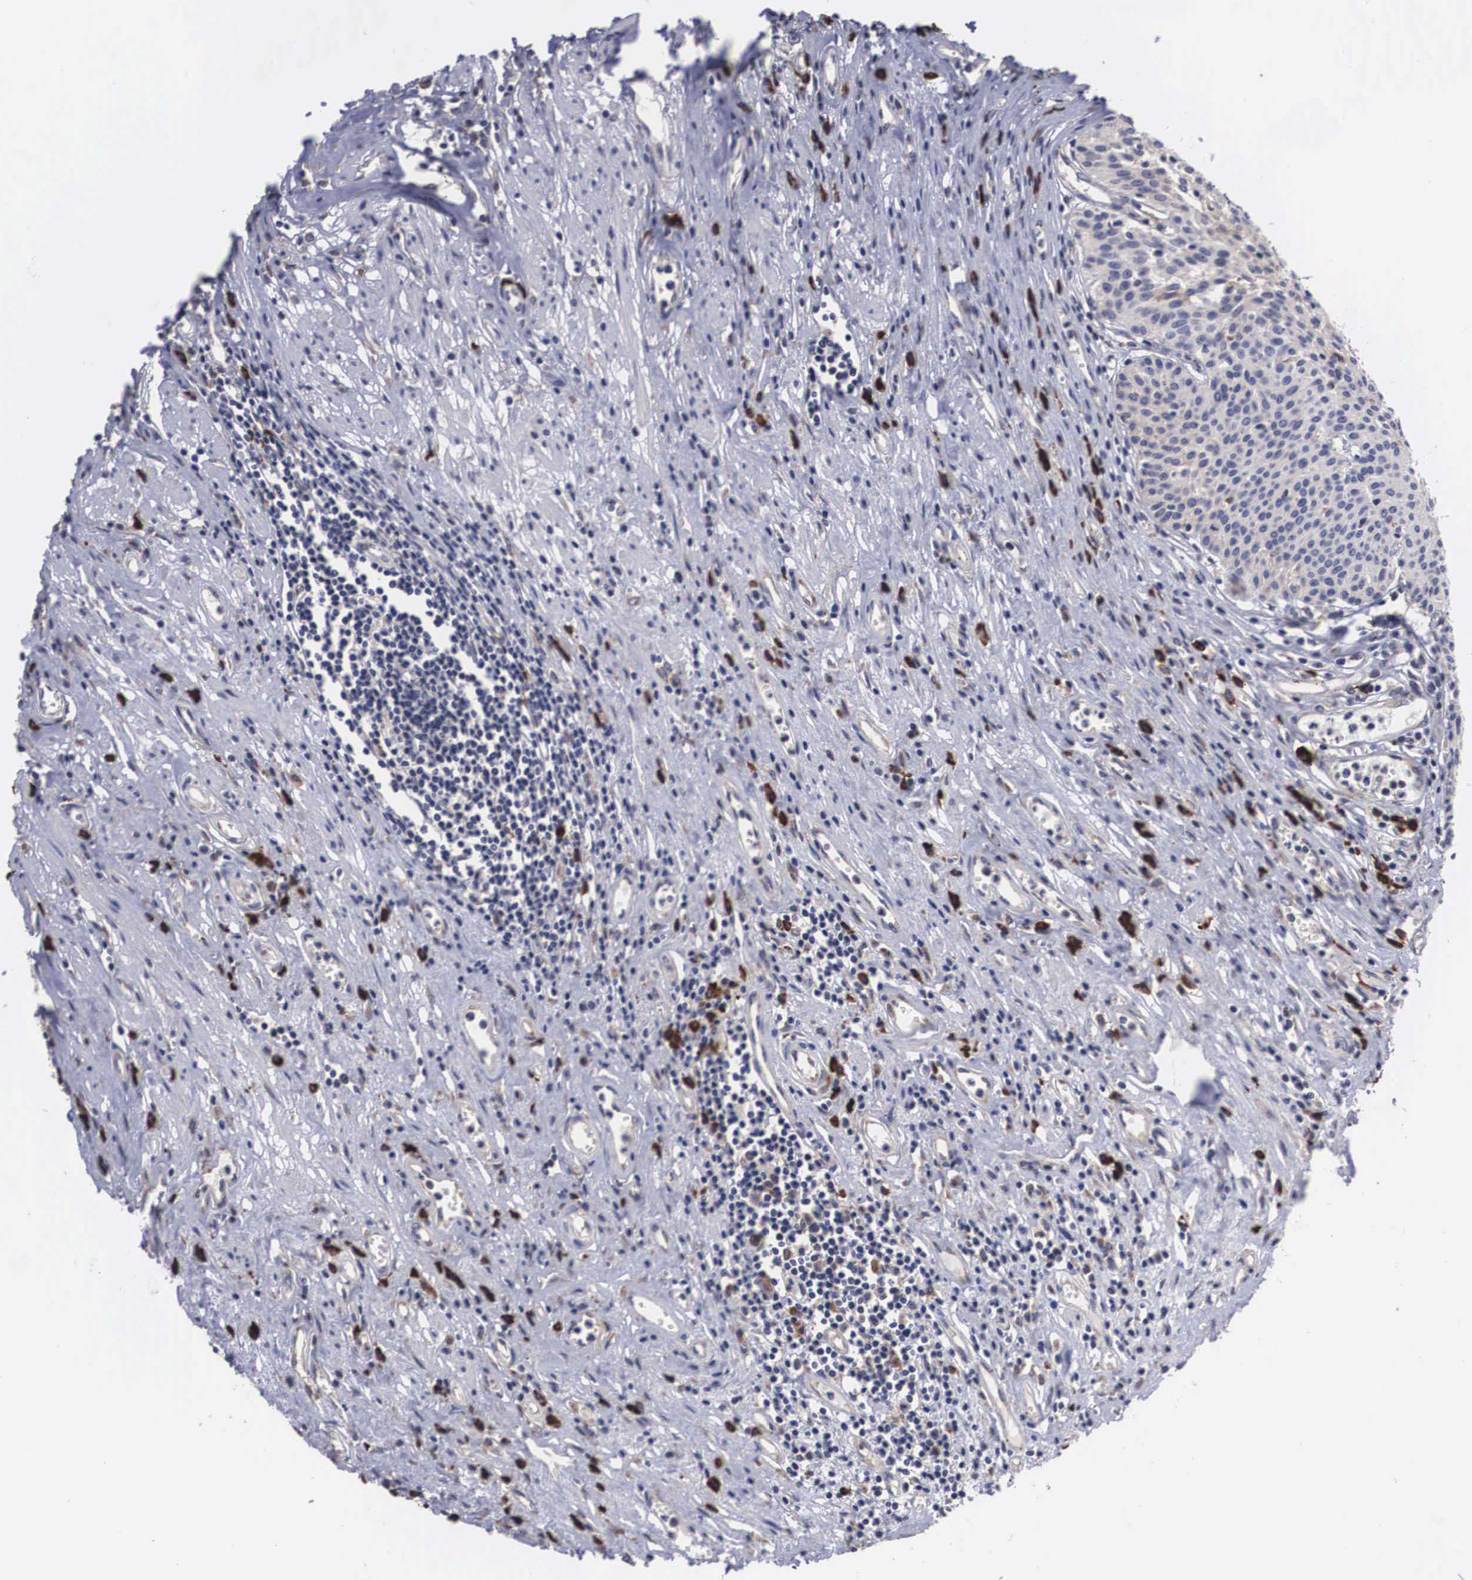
{"staining": {"intensity": "weak", "quantity": "25%-75%", "location": "cytoplasmic/membranous"}, "tissue": "urinary bladder", "cell_type": "Urothelial cells", "image_type": "normal", "snomed": [{"axis": "morphology", "description": "Normal tissue, NOS"}, {"axis": "topography", "description": "Urinary bladder"}], "caption": "DAB immunohistochemical staining of benign human urinary bladder shows weak cytoplasmic/membranous protein expression in approximately 25%-75% of urothelial cells. The protein is stained brown, and the nuclei are stained in blue (DAB IHC with brightfield microscopy, high magnification).", "gene": "CRELD2", "patient": {"sex": "female", "age": 39}}